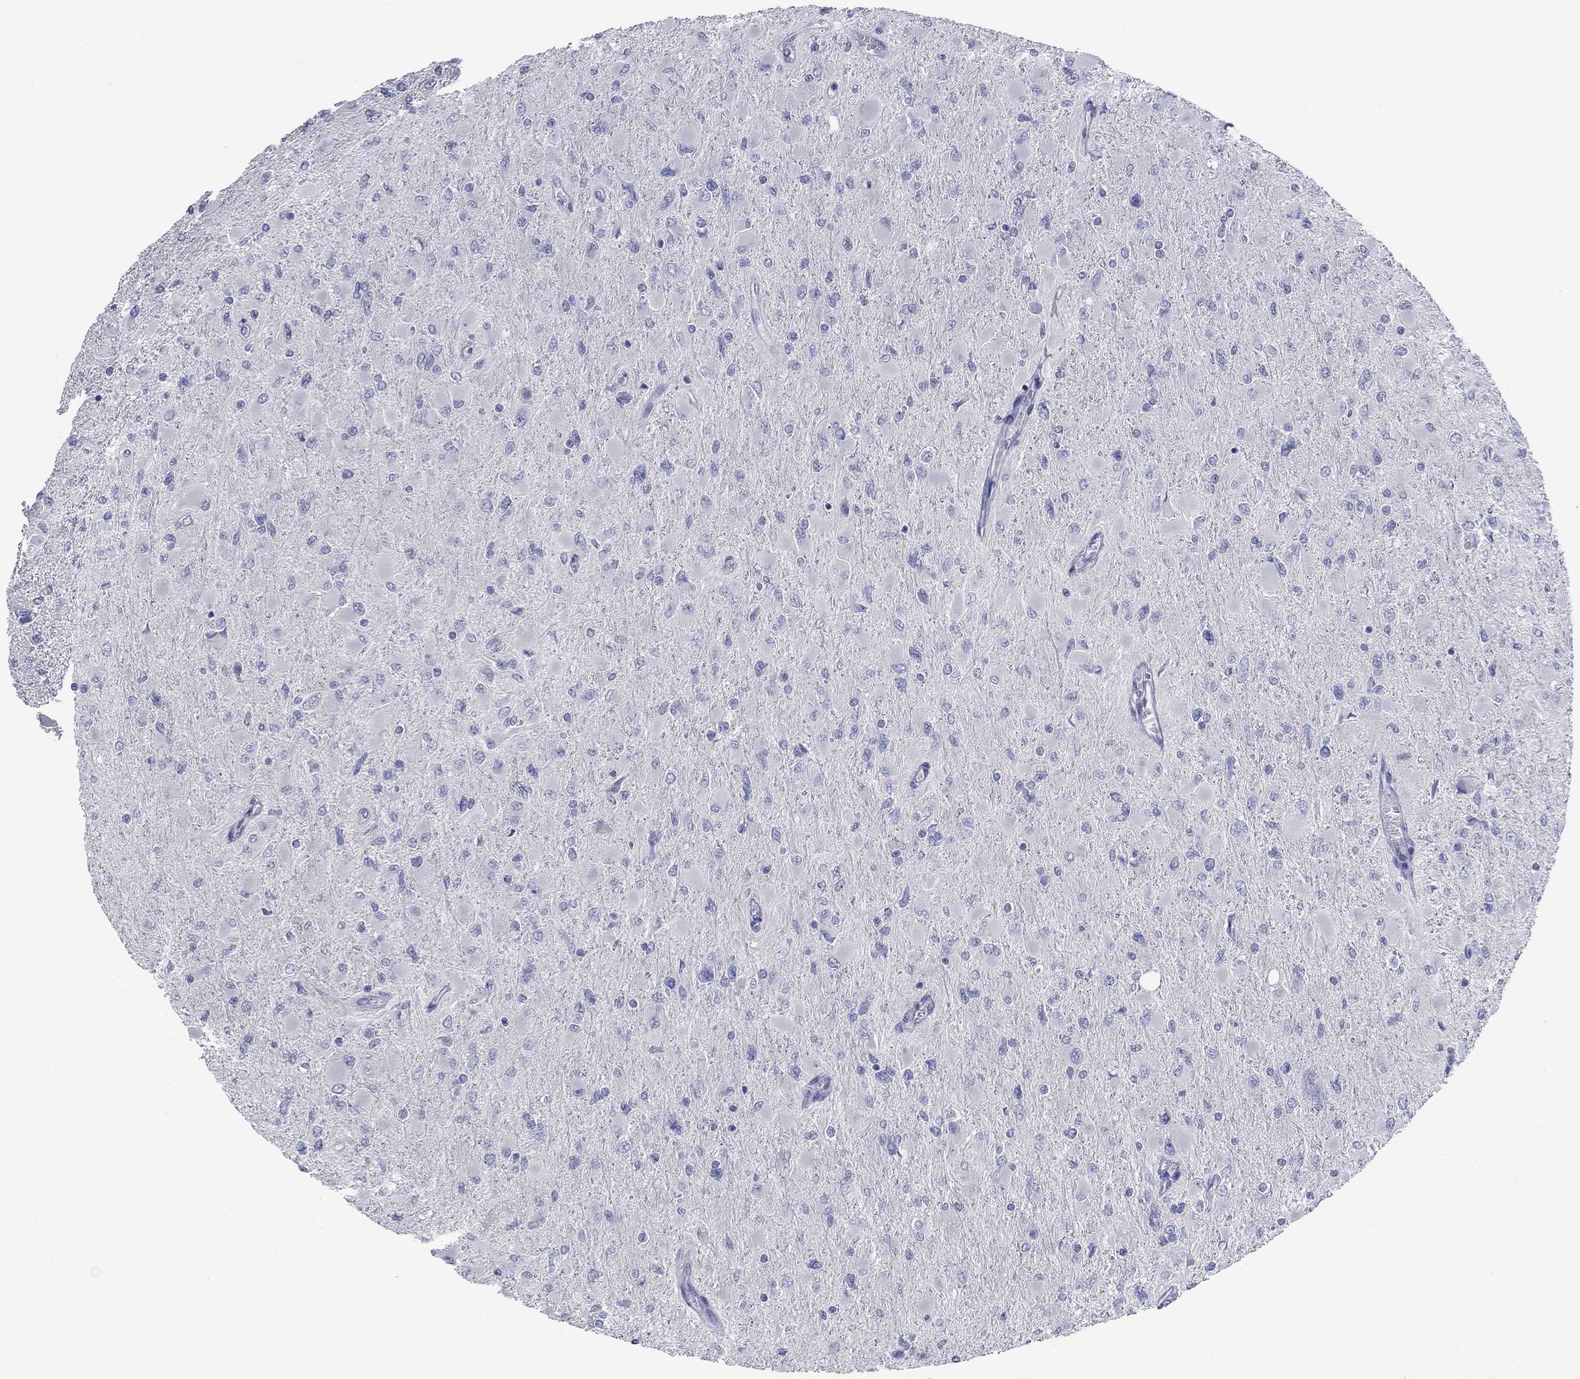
{"staining": {"intensity": "negative", "quantity": "none", "location": "none"}, "tissue": "glioma", "cell_type": "Tumor cells", "image_type": "cancer", "snomed": [{"axis": "morphology", "description": "Glioma, malignant, High grade"}, {"axis": "topography", "description": "Cerebral cortex"}], "caption": "Tumor cells are negative for protein expression in human malignant high-grade glioma. (DAB (3,3'-diaminobenzidine) IHC with hematoxylin counter stain).", "gene": "PLS1", "patient": {"sex": "female", "age": 36}}